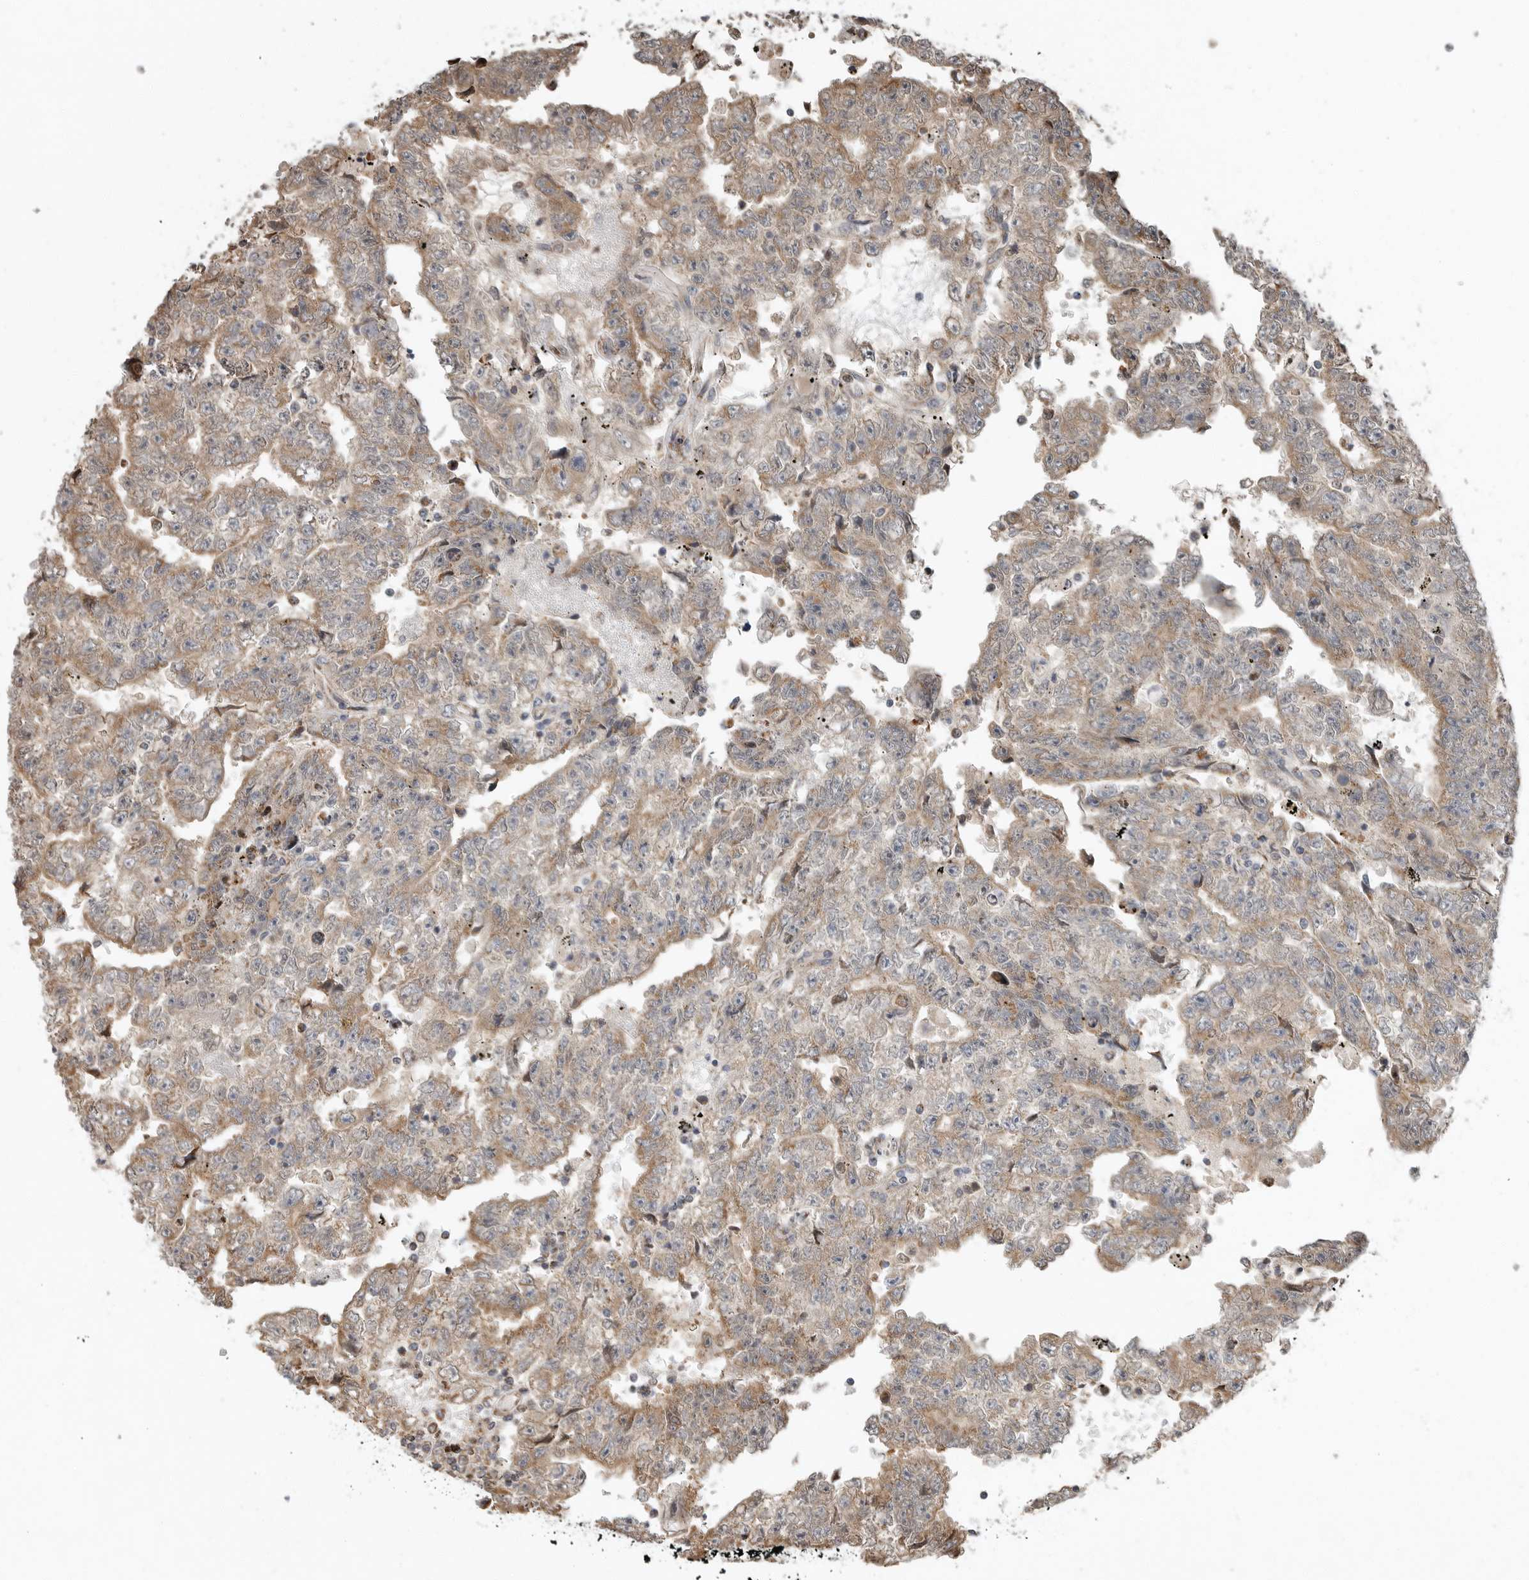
{"staining": {"intensity": "weak", "quantity": ">75%", "location": "cytoplasmic/membranous"}, "tissue": "testis cancer", "cell_type": "Tumor cells", "image_type": "cancer", "snomed": [{"axis": "morphology", "description": "Carcinoma, Embryonal, NOS"}, {"axis": "topography", "description": "Testis"}], "caption": "Tumor cells display weak cytoplasmic/membranous staining in approximately >75% of cells in testis cancer.", "gene": "GCNT2", "patient": {"sex": "male", "age": 25}}